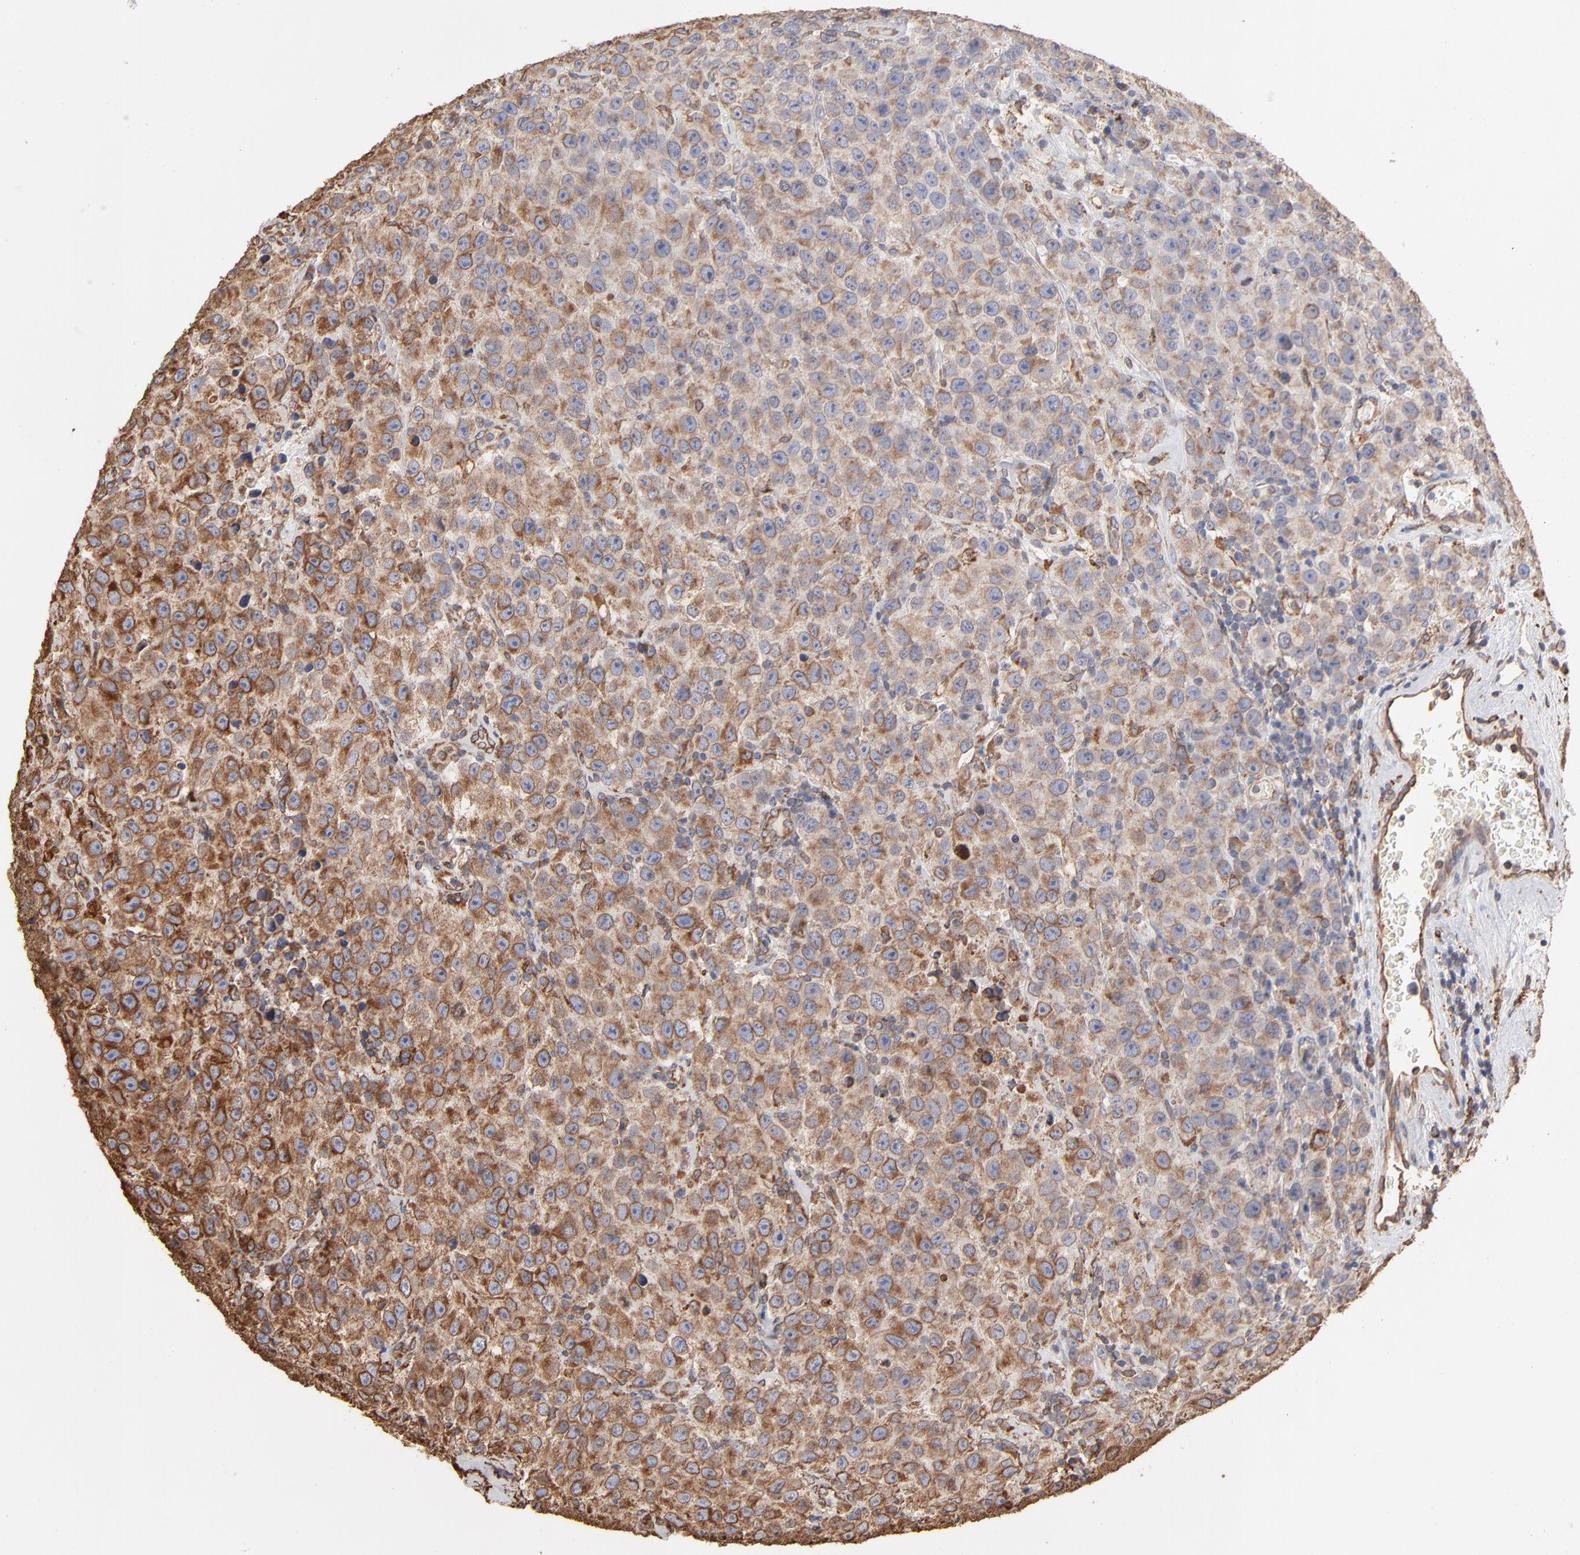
{"staining": {"intensity": "moderate", "quantity": "25%-75%", "location": "cytoplasmic/membranous"}, "tissue": "testis cancer", "cell_type": "Tumor cells", "image_type": "cancer", "snomed": [{"axis": "morphology", "description": "Seminoma, NOS"}, {"axis": "topography", "description": "Testis"}], "caption": "A brown stain highlights moderate cytoplasmic/membranous positivity of a protein in human testis seminoma tumor cells.", "gene": "PDIA3", "patient": {"sex": "male", "age": 52}}